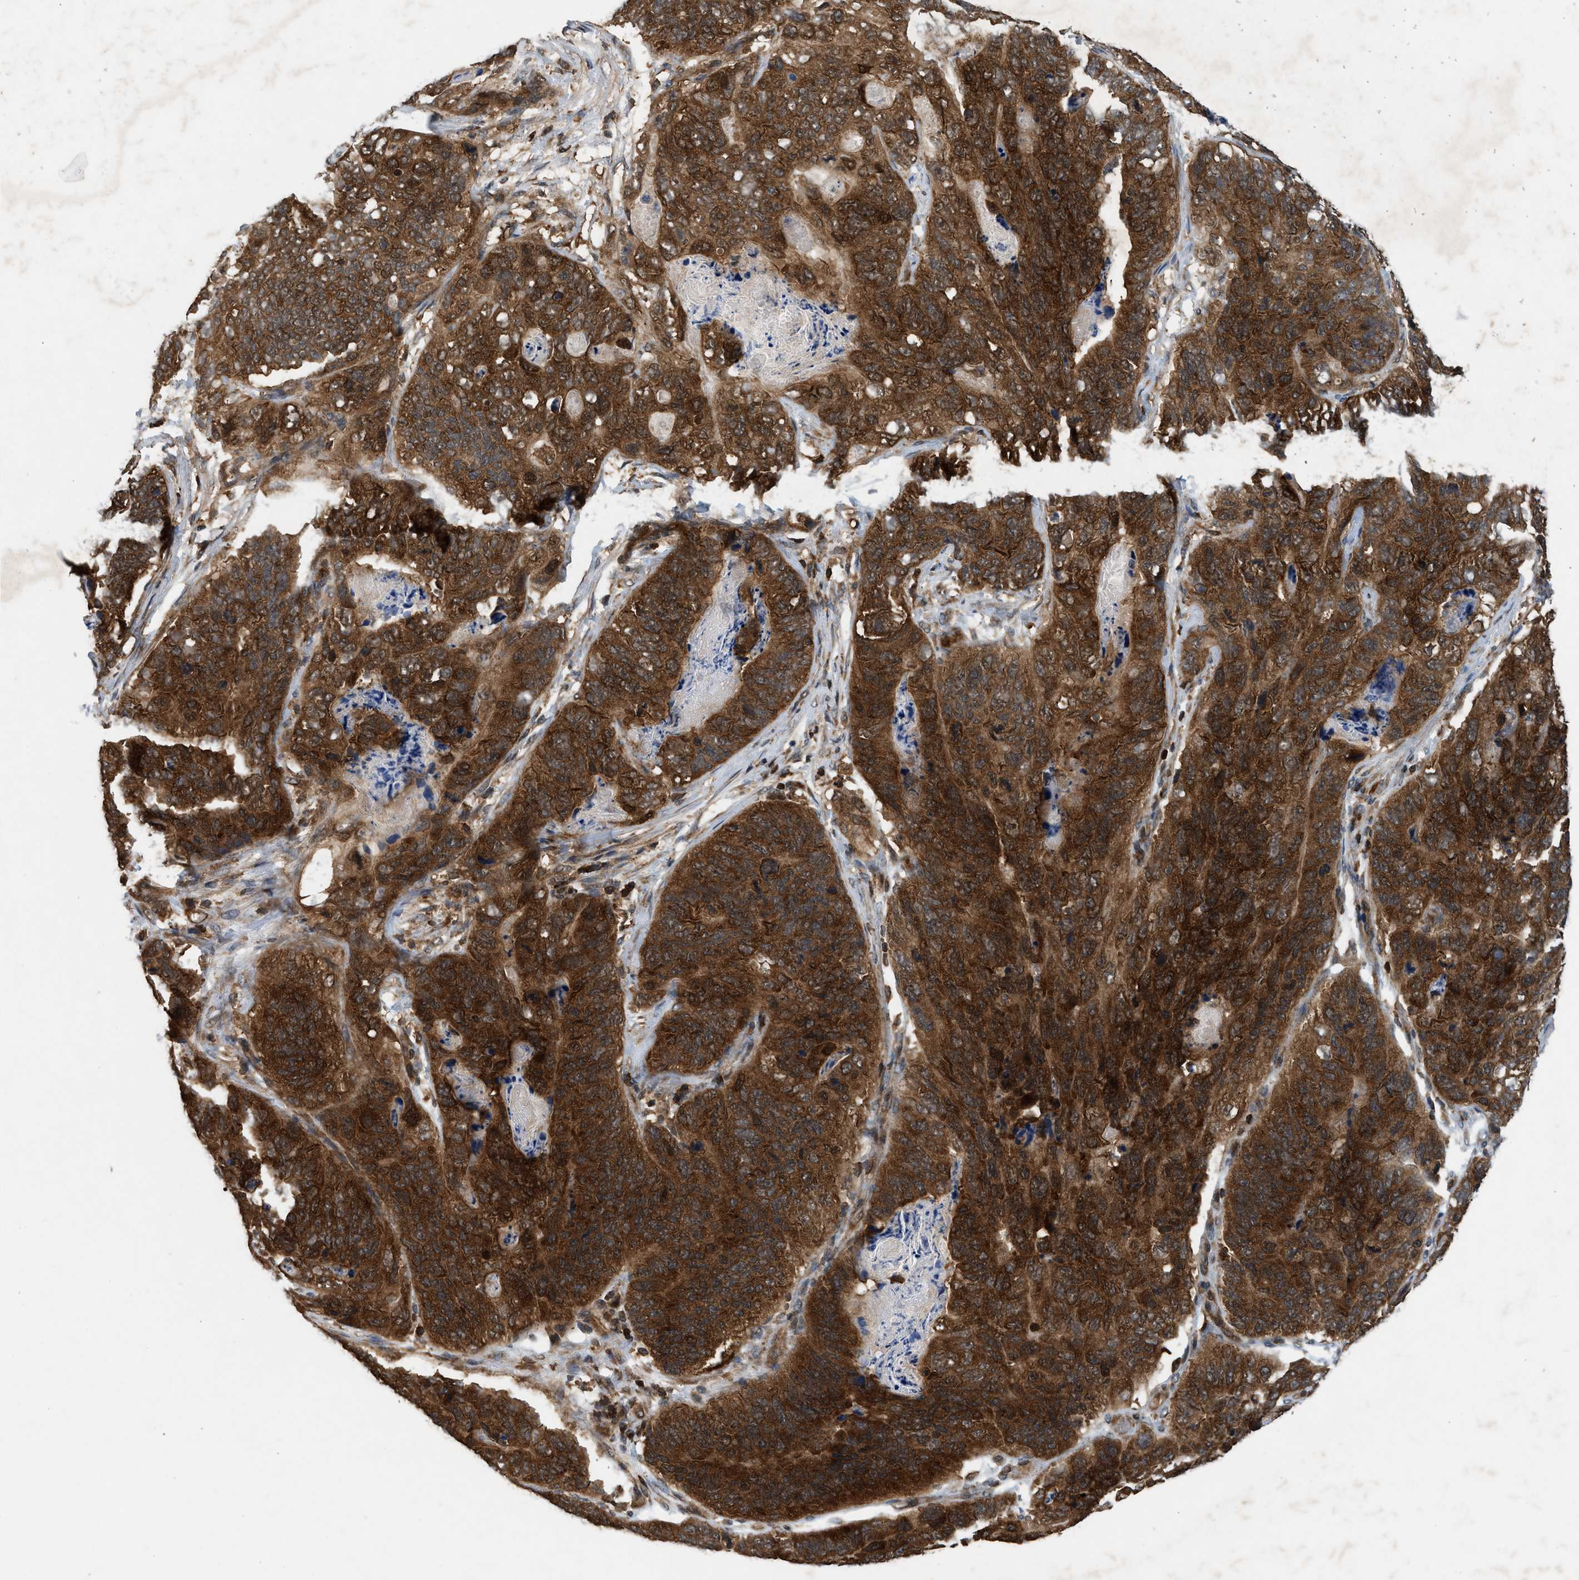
{"staining": {"intensity": "strong", "quantity": ">75%", "location": "cytoplasmic/membranous"}, "tissue": "stomach cancer", "cell_type": "Tumor cells", "image_type": "cancer", "snomed": [{"axis": "morphology", "description": "Adenocarcinoma, NOS"}, {"axis": "topography", "description": "Stomach"}], "caption": "Immunohistochemical staining of human adenocarcinoma (stomach) demonstrates high levels of strong cytoplasmic/membranous protein positivity in approximately >75% of tumor cells.", "gene": "OXSR1", "patient": {"sex": "female", "age": 89}}